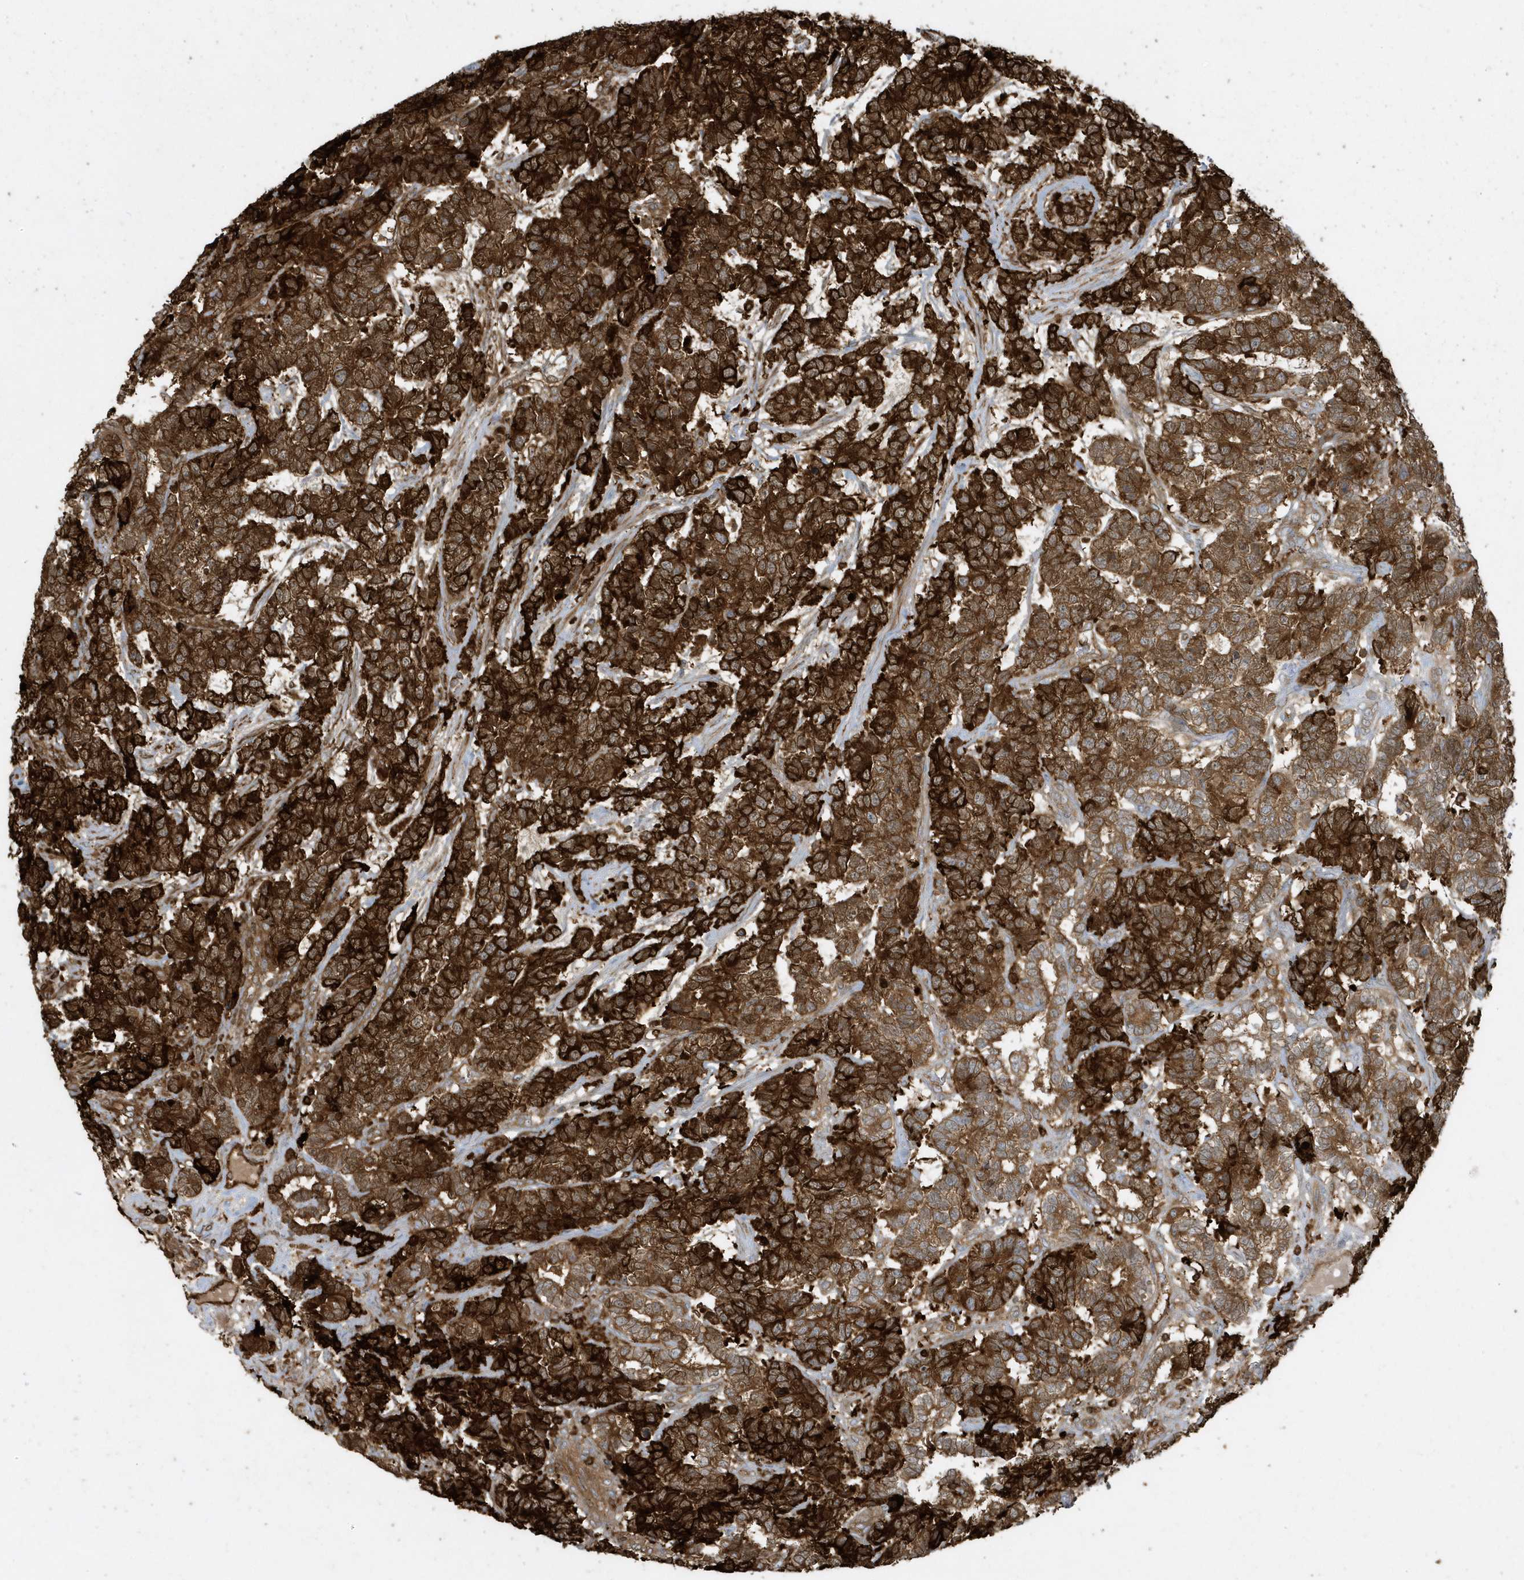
{"staining": {"intensity": "strong", "quantity": ">75%", "location": "cytoplasmic/membranous"}, "tissue": "testis cancer", "cell_type": "Tumor cells", "image_type": "cancer", "snomed": [{"axis": "morphology", "description": "Carcinoma, Embryonal, NOS"}, {"axis": "topography", "description": "Testis"}], "caption": "Immunohistochemistry (IHC) staining of testis embryonal carcinoma, which shows high levels of strong cytoplasmic/membranous staining in about >75% of tumor cells indicating strong cytoplasmic/membranous protein expression. The staining was performed using DAB (3,3'-diaminobenzidine) (brown) for protein detection and nuclei were counterstained in hematoxylin (blue).", "gene": "CLCN6", "patient": {"sex": "male", "age": 26}}